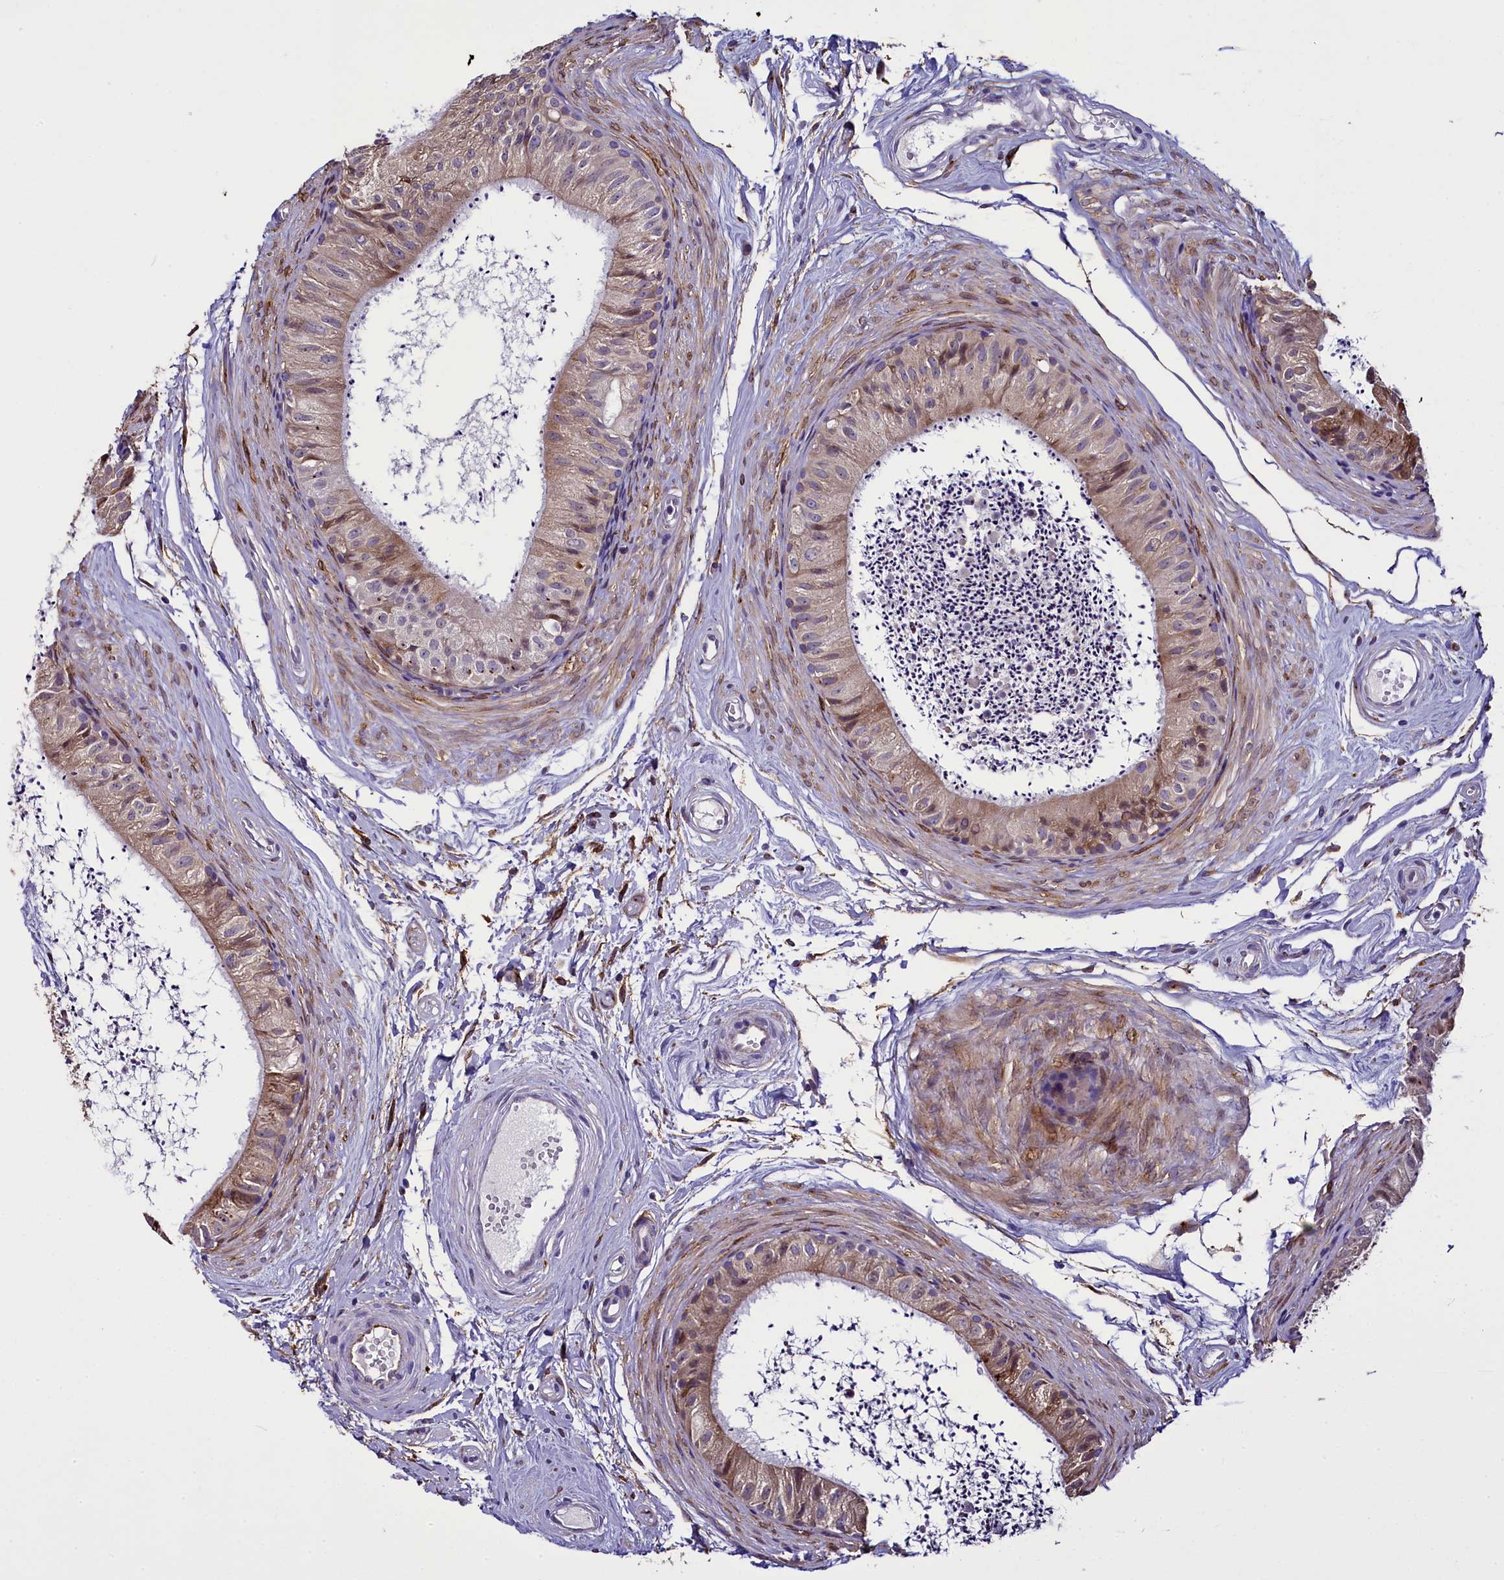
{"staining": {"intensity": "moderate", "quantity": "<25%", "location": "cytoplasmic/membranous"}, "tissue": "epididymis", "cell_type": "Glandular cells", "image_type": "normal", "snomed": [{"axis": "morphology", "description": "Normal tissue, NOS"}, {"axis": "topography", "description": "Epididymis"}], "caption": "A high-resolution image shows immunohistochemistry staining of benign epididymis, which exhibits moderate cytoplasmic/membranous positivity in approximately <25% of glandular cells.", "gene": "MRC2", "patient": {"sex": "male", "age": 56}}